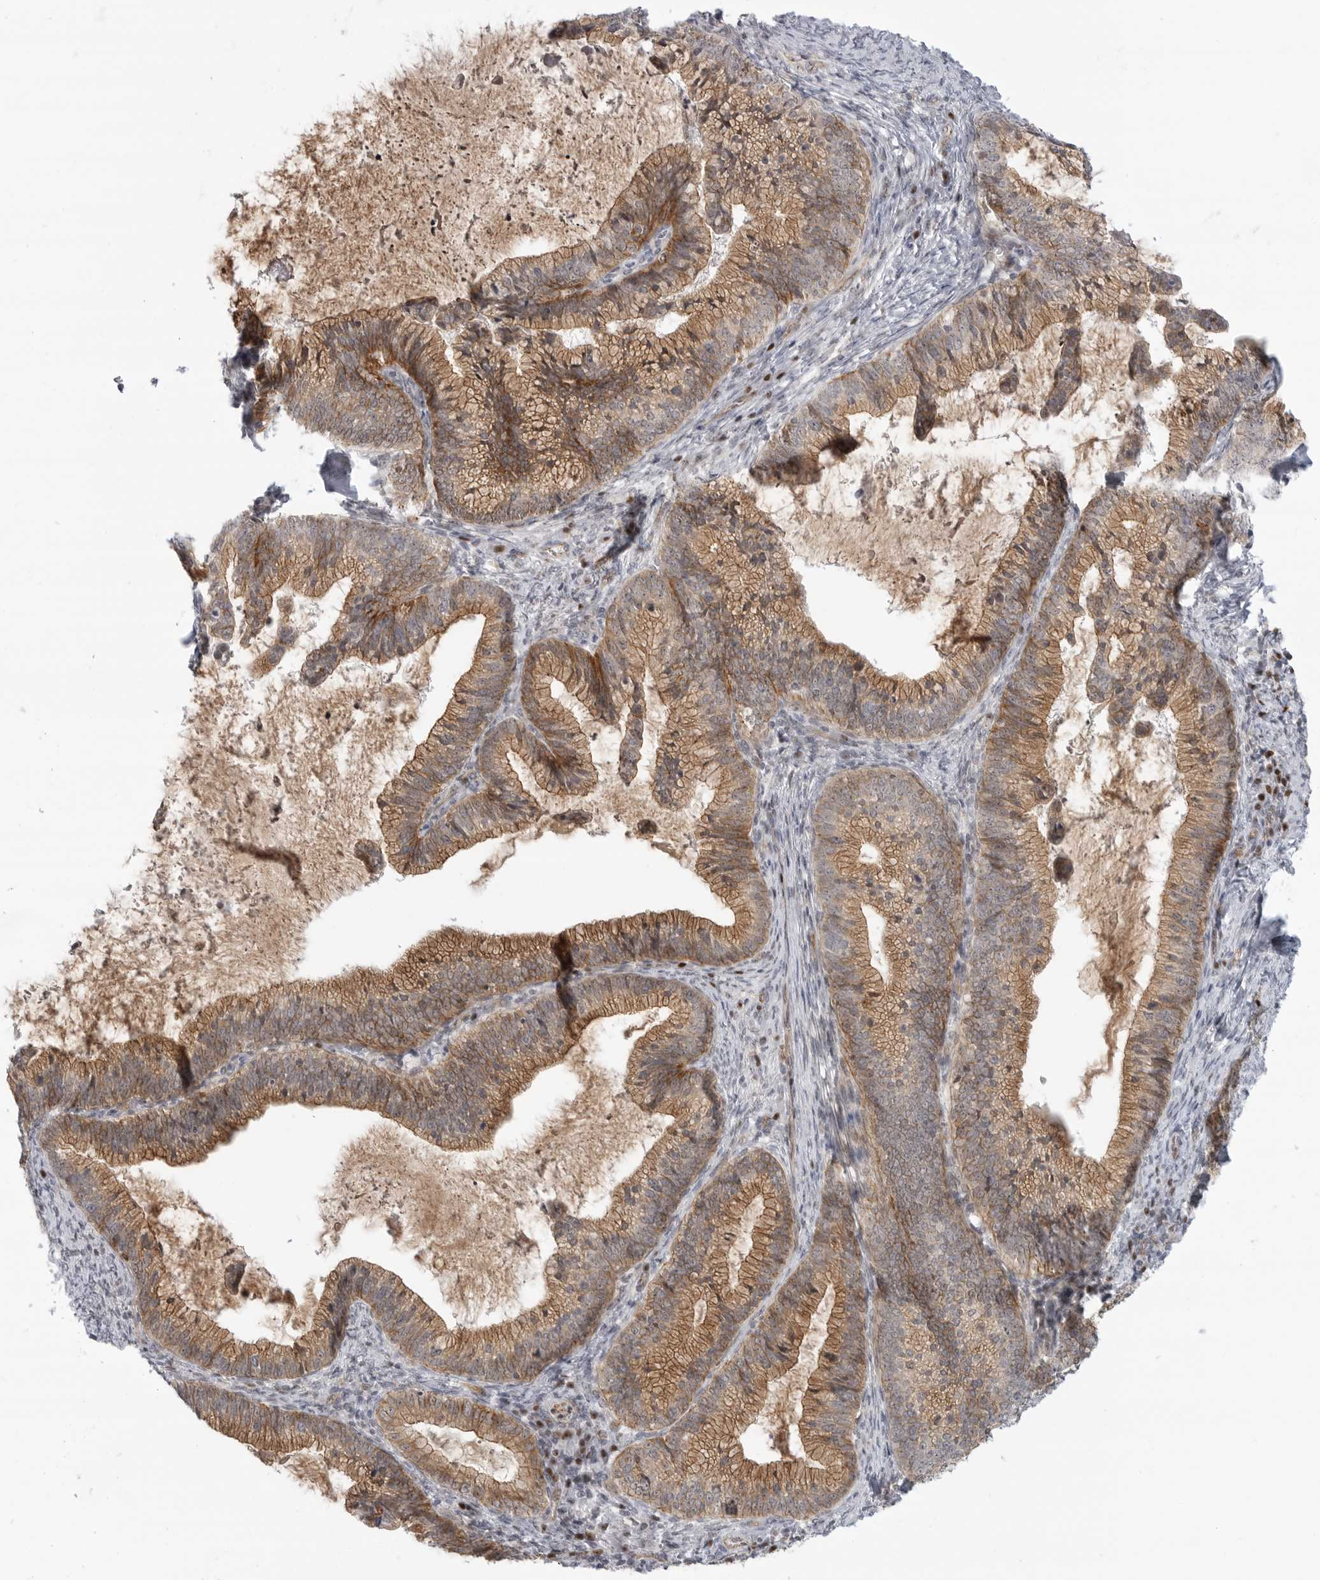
{"staining": {"intensity": "moderate", "quantity": "25%-75%", "location": "cytoplasmic/membranous"}, "tissue": "cervical cancer", "cell_type": "Tumor cells", "image_type": "cancer", "snomed": [{"axis": "morphology", "description": "Adenocarcinoma, NOS"}, {"axis": "topography", "description": "Cervix"}], "caption": "Tumor cells display medium levels of moderate cytoplasmic/membranous positivity in approximately 25%-75% of cells in adenocarcinoma (cervical). (Stains: DAB (3,3'-diaminobenzidine) in brown, nuclei in blue, Microscopy: brightfield microscopy at high magnification).", "gene": "CEP295NL", "patient": {"sex": "female", "age": 36}}